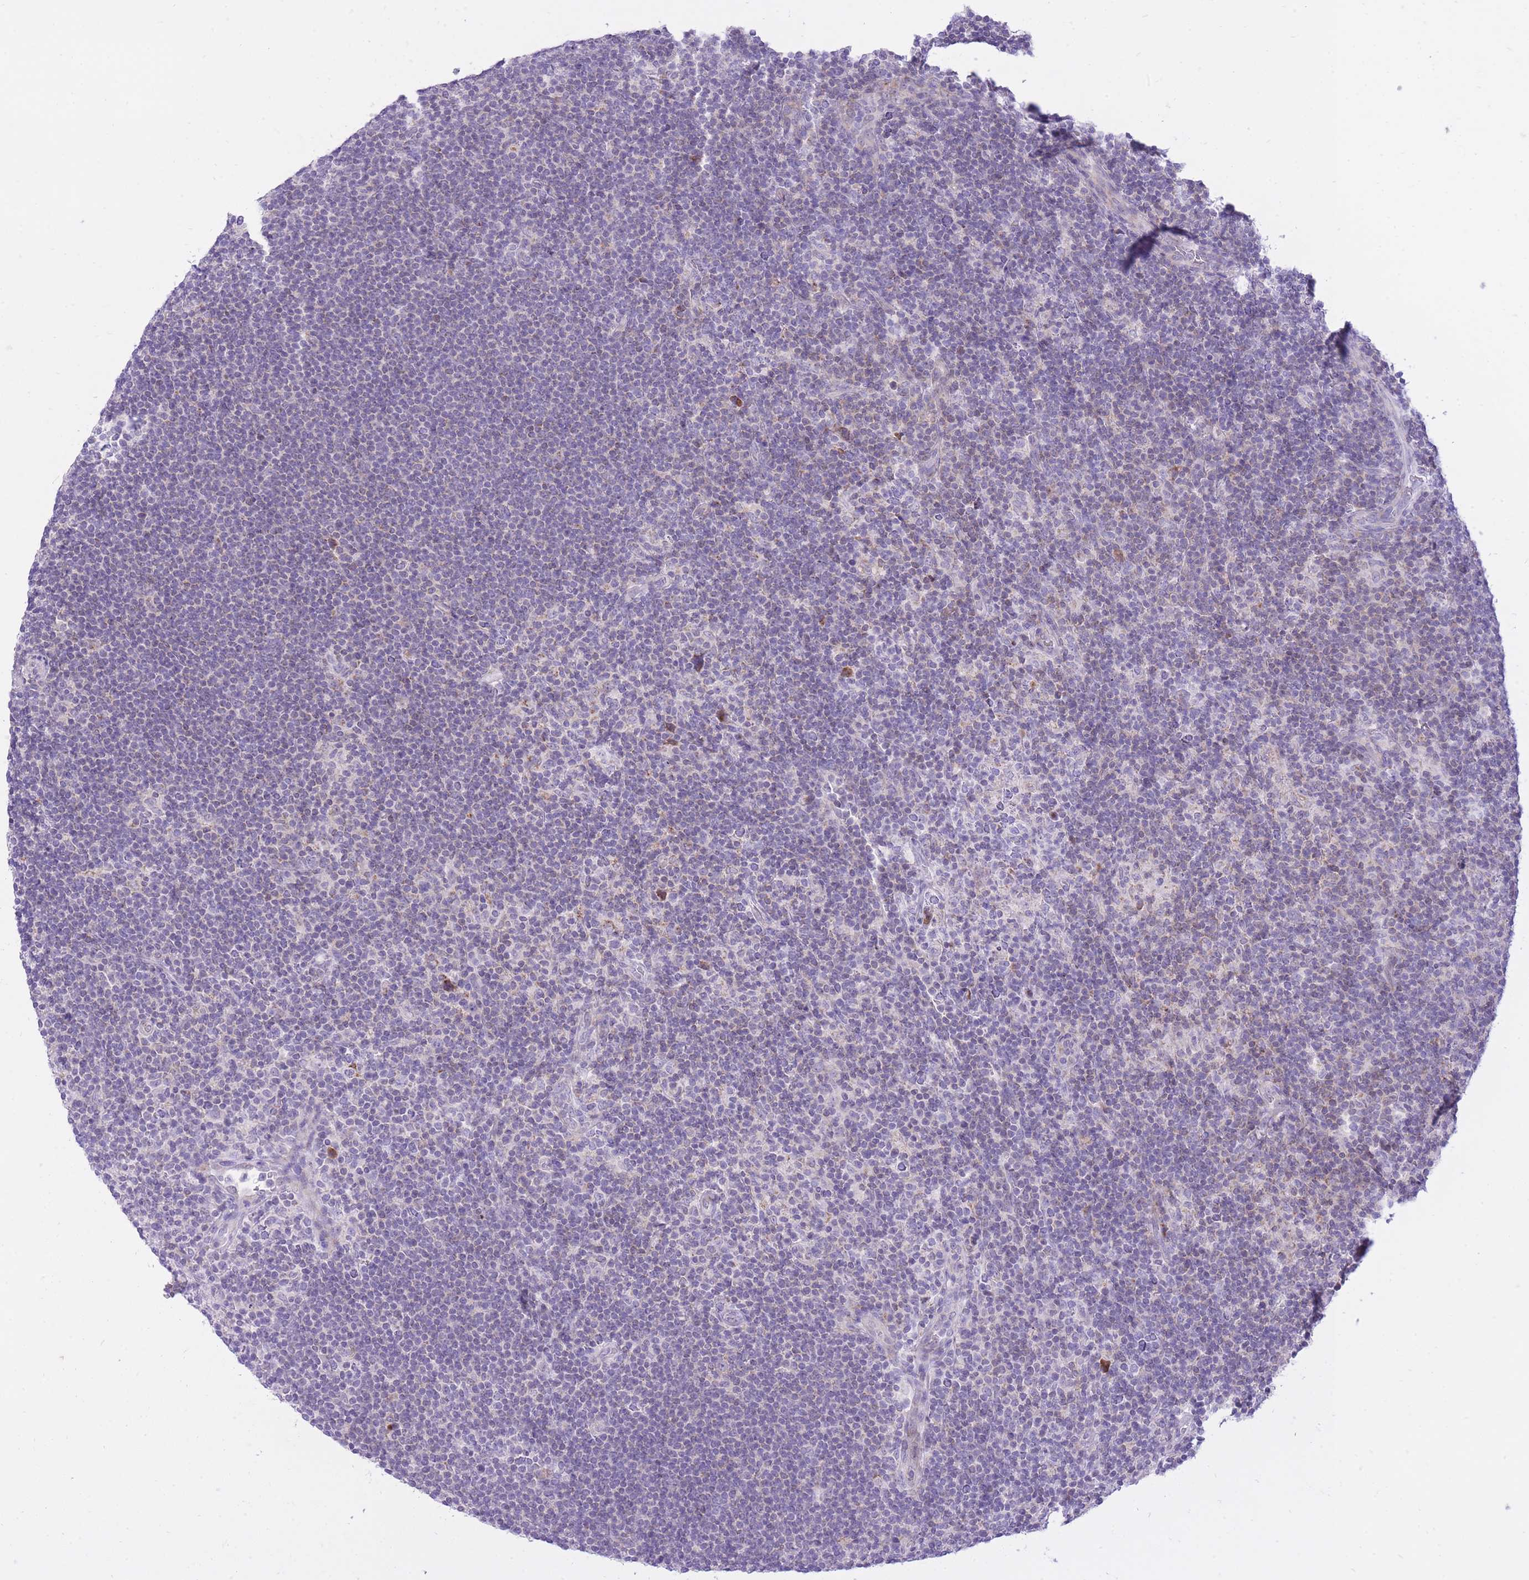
{"staining": {"intensity": "negative", "quantity": "none", "location": "none"}, "tissue": "lymphoma", "cell_type": "Tumor cells", "image_type": "cancer", "snomed": [{"axis": "morphology", "description": "Hodgkin's disease, NOS"}, {"axis": "topography", "description": "Lymph node"}], "caption": "Tumor cells show no significant expression in lymphoma.", "gene": "DENND2D", "patient": {"sex": "female", "age": 57}}